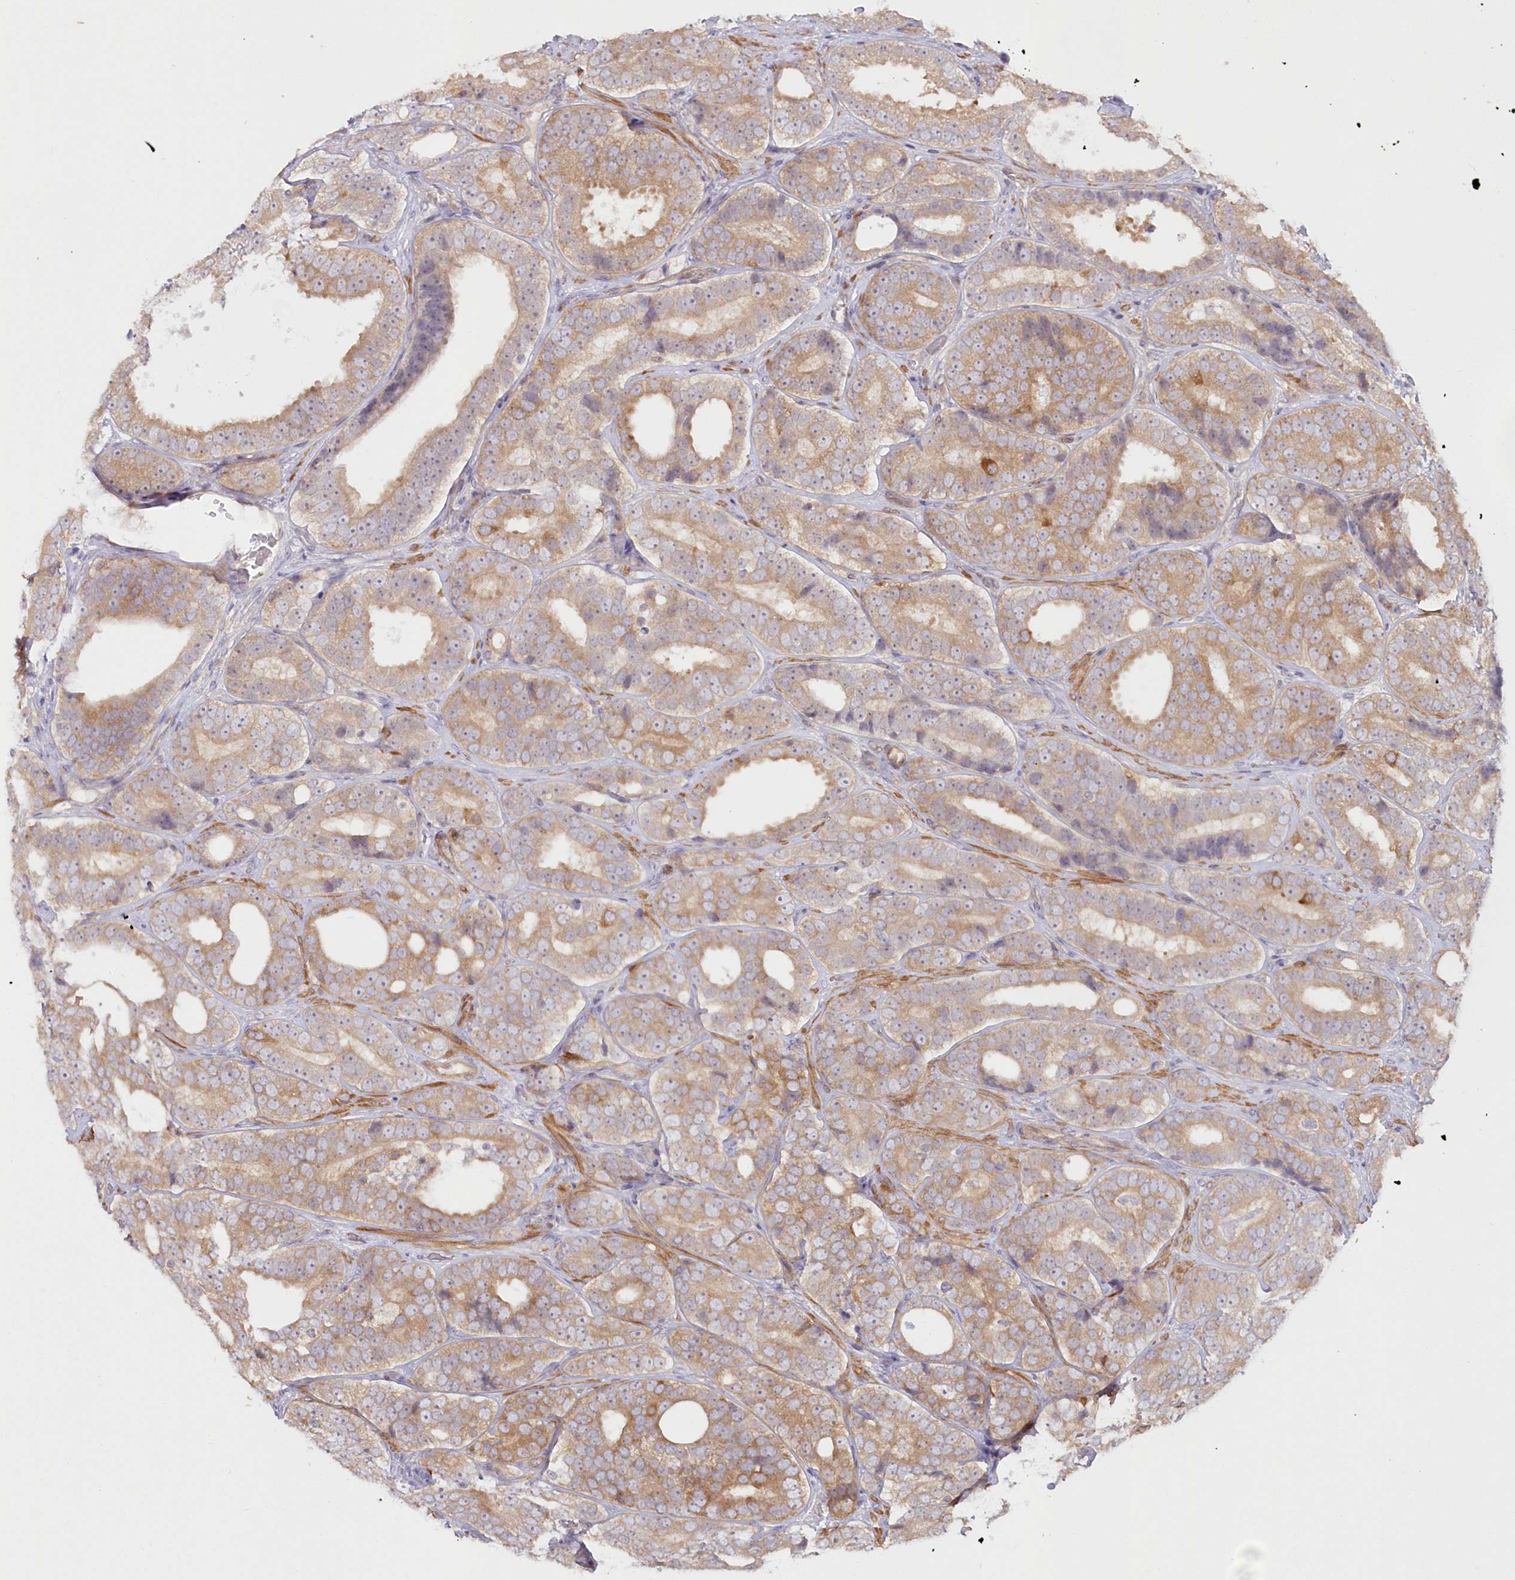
{"staining": {"intensity": "moderate", "quantity": ">75%", "location": "cytoplasmic/membranous"}, "tissue": "prostate cancer", "cell_type": "Tumor cells", "image_type": "cancer", "snomed": [{"axis": "morphology", "description": "Adenocarcinoma, High grade"}, {"axis": "topography", "description": "Prostate"}], "caption": "A brown stain labels moderate cytoplasmic/membranous positivity of a protein in prostate high-grade adenocarcinoma tumor cells.", "gene": "IPMK", "patient": {"sex": "male", "age": 56}}